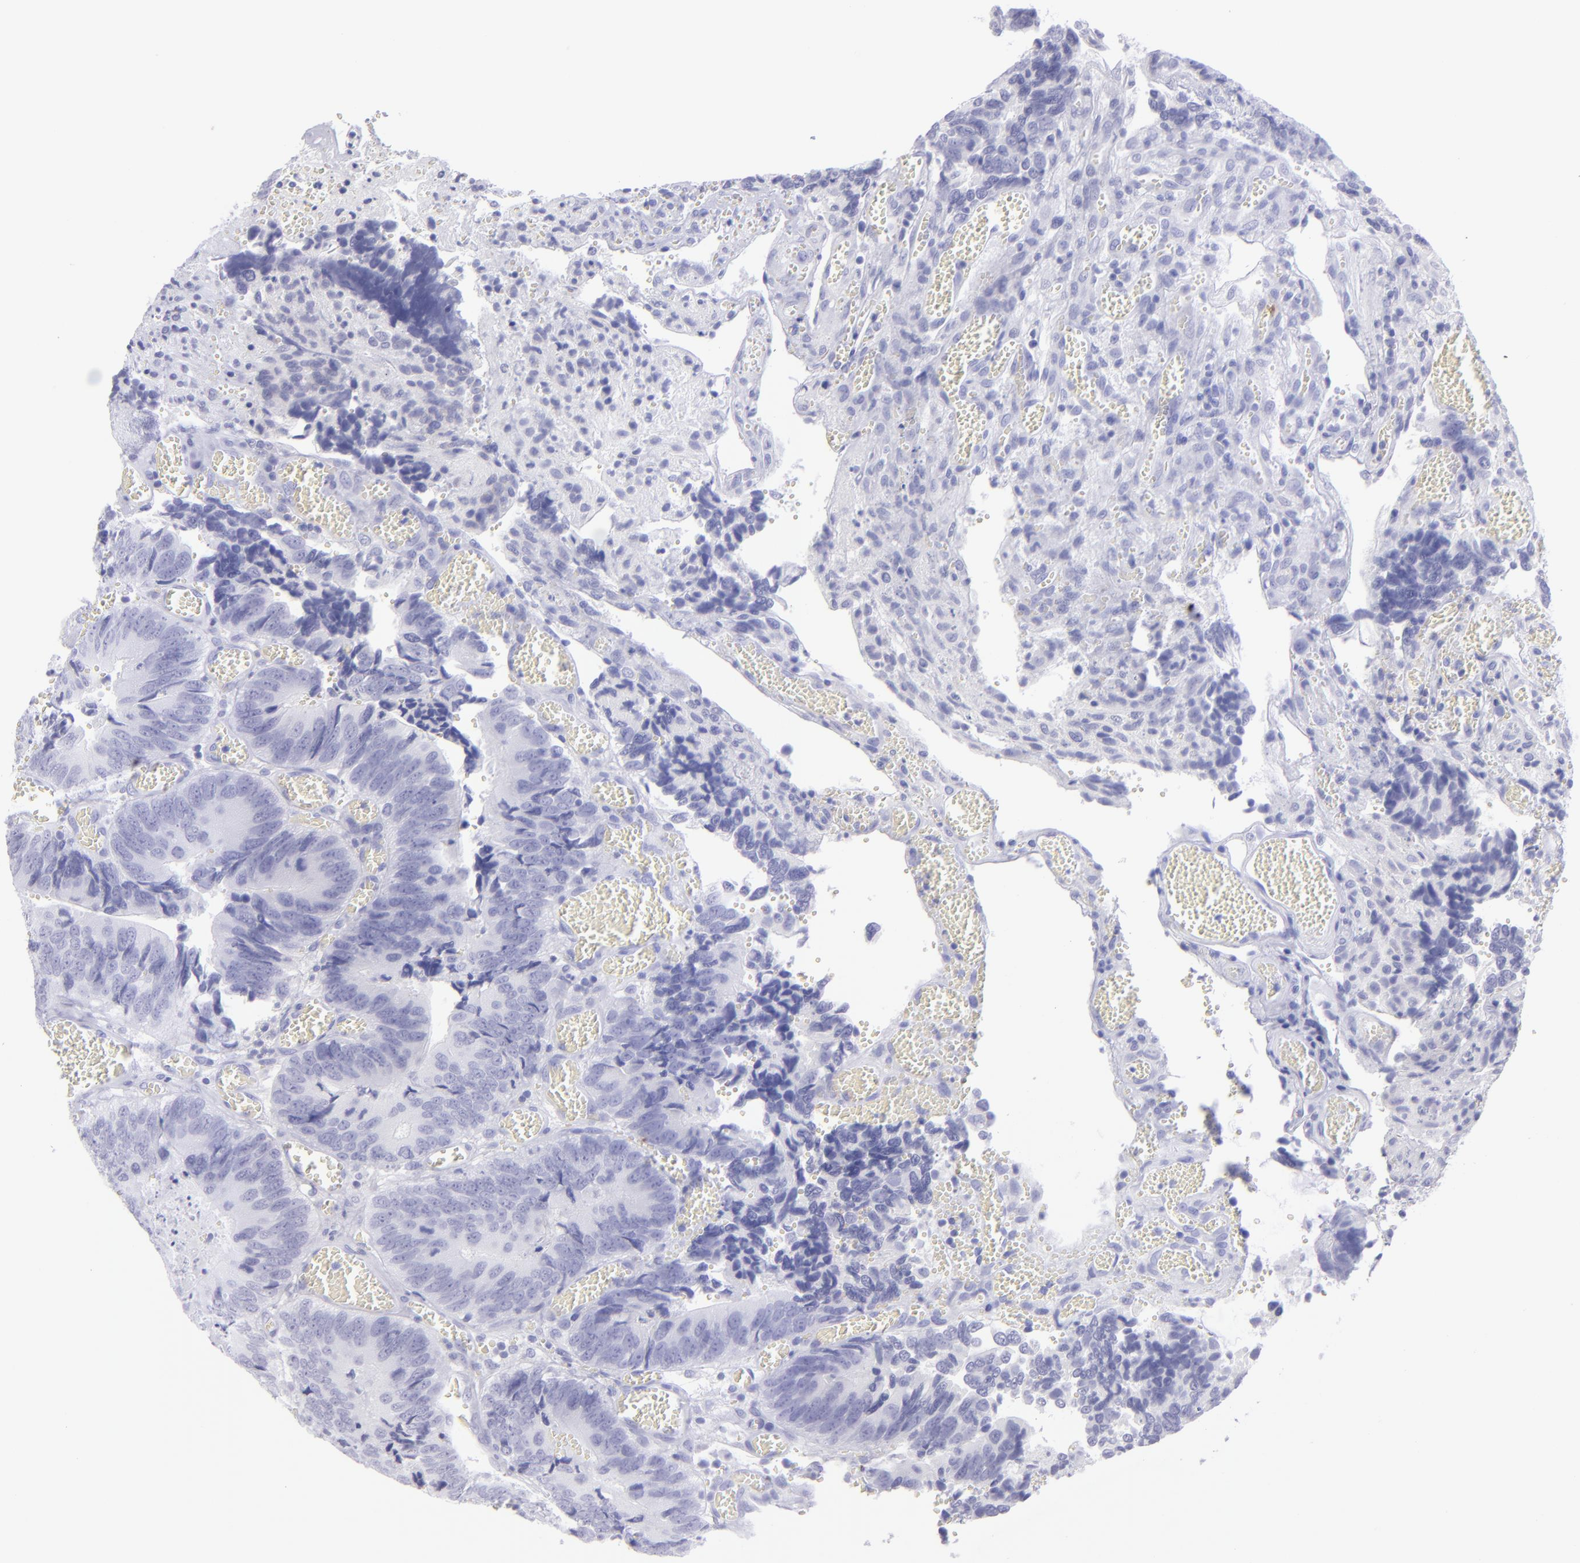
{"staining": {"intensity": "negative", "quantity": "none", "location": "none"}, "tissue": "colorectal cancer", "cell_type": "Tumor cells", "image_type": "cancer", "snomed": [{"axis": "morphology", "description": "Adenocarcinoma, NOS"}, {"axis": "topography", "description": "Colon"}], "caption": "Protein analysis of colorectal adenocarcinoma exhibits no significant staining in tumor cells.", "gene": "SLC1A2", "patient": {"sex": "male", "age": 72}}